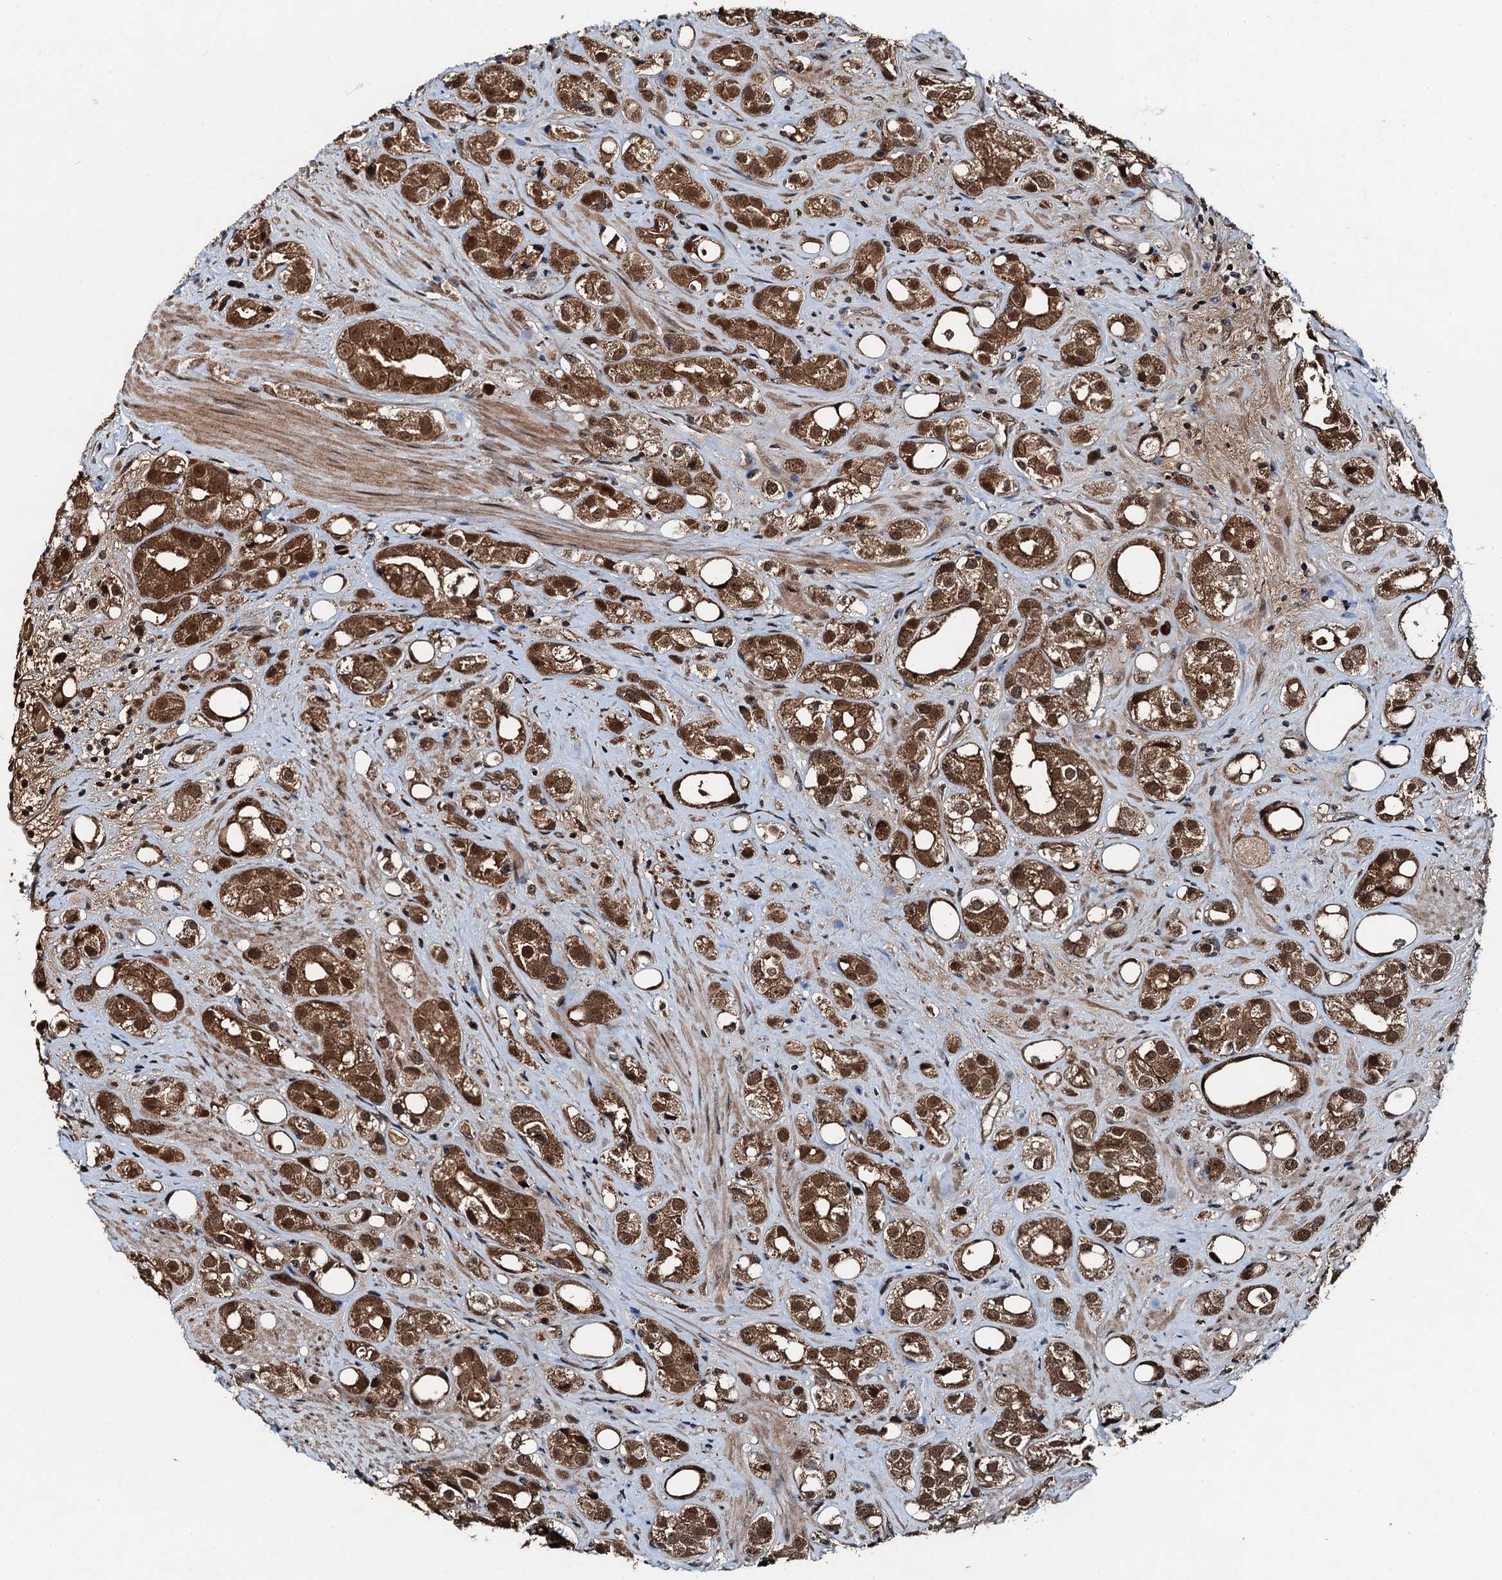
{"staining": {"intensity": "strong", "quantity": ">75%", "location": "cytoplasmic/membranous,nuclear"}, "tissue": "prostate cancer", "cell_type": "Tumor cells", "image_type": "cancer", "snomed": [{"axis": "morphology", "description": "Adenocarcinoma, NOS"}, {"axis": "topography", "description": "Prostate"}], "caption": "High-magnification brightfield microscopy of prostate cancer (adenocarcinoma) stained with DAB (brown) and counterstained with hematoxylin (blue). tumor cells exhibit strong cytoplasmic/membranous and nuclear positivity is appreciated in approximately>75% of cells. Immunohistochemistry stains the protein in brown and the nuclei are stained blue.", "gene": "UBXN6", "patient": {"sex": "male", "age": 79}}